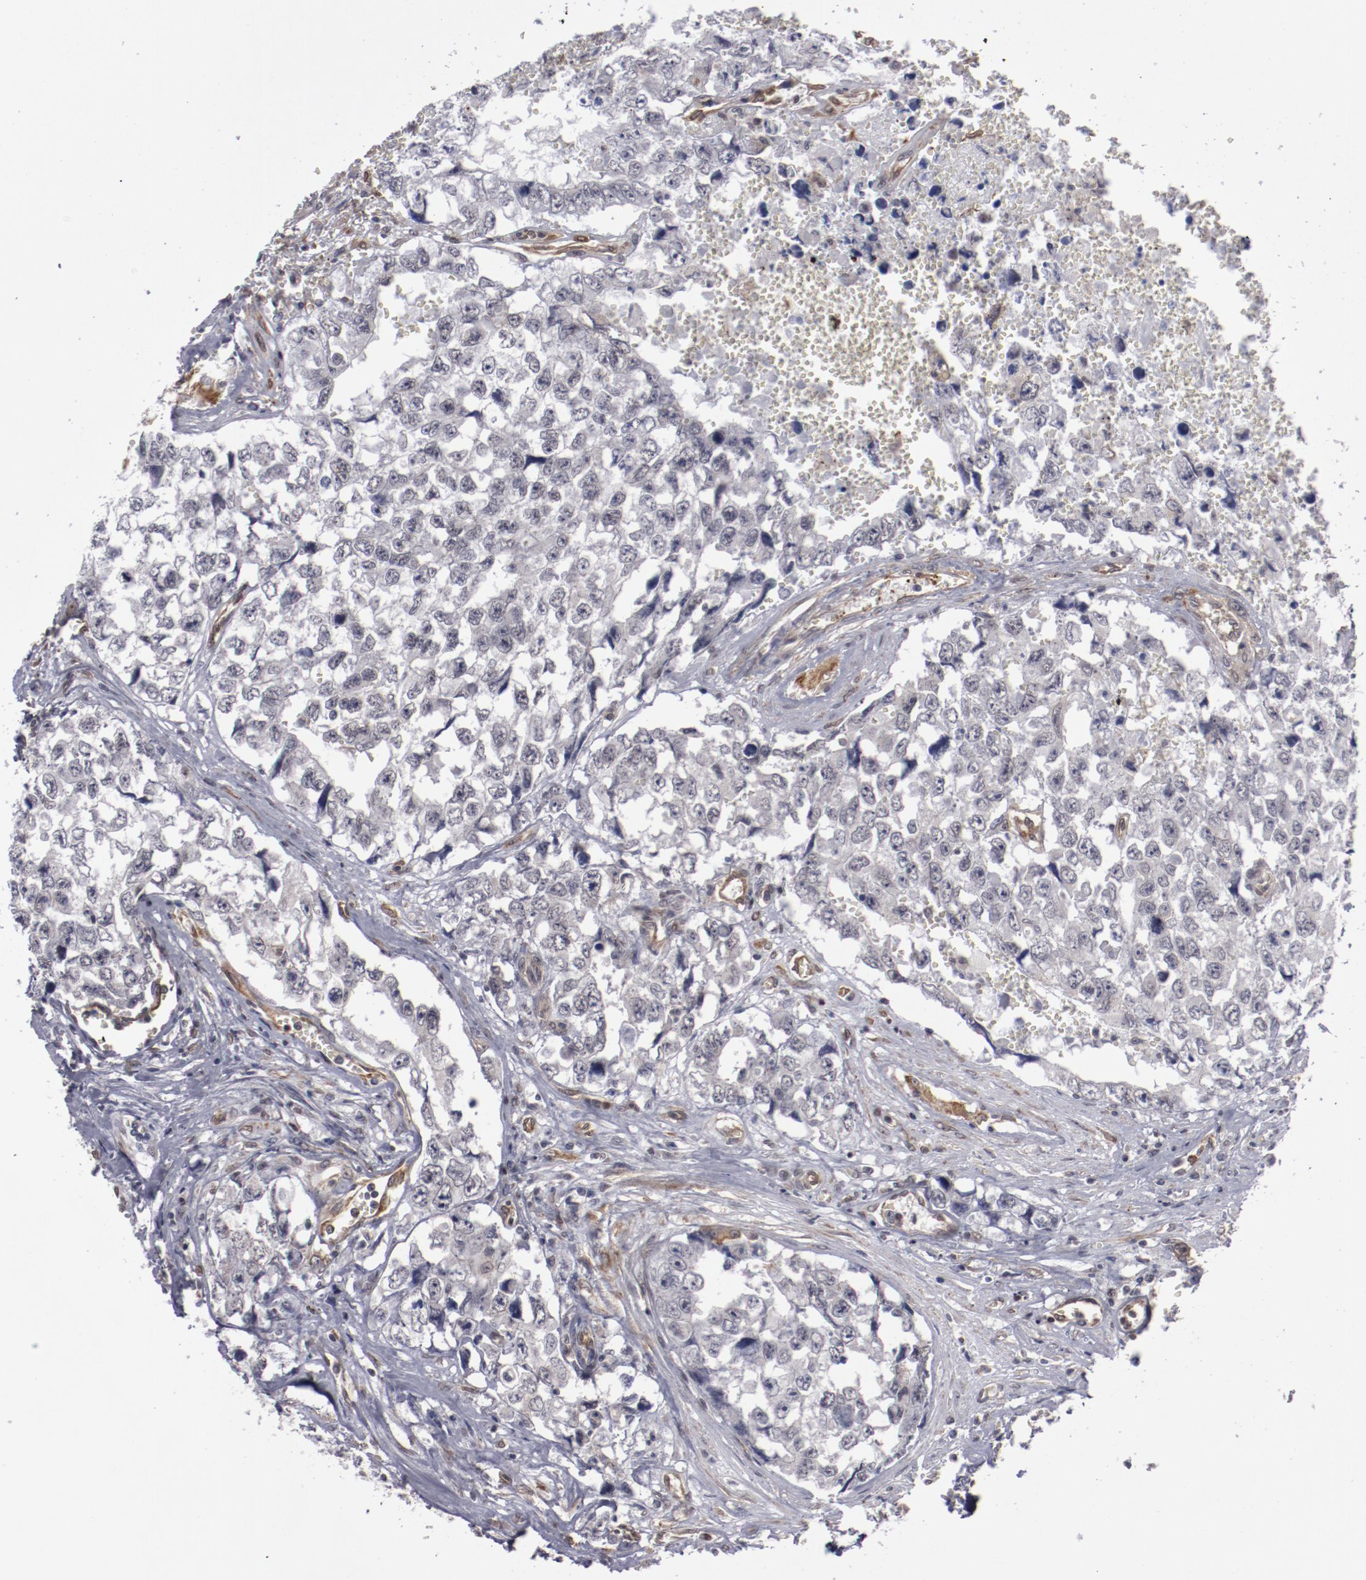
{"staining": {"intensity": "negative", "quantity": "none", "location": "none"}, "tissue": "testis cancer", "cell_type": "Tumor cells", "image_type": "cancer", "snomed": [{"axis": "morphology", "description": "Carcinoma, Embryonal, NOS"}, {"axis": "topography", "description": "Testis"}], "caption": "Testis embryonal carcinoma stained for a protein using immunohistochemistry (IHC) exhibits no positivity tumor cells.", "gene": "LEF1", "patient": {"sex": "male", "age": 31}}